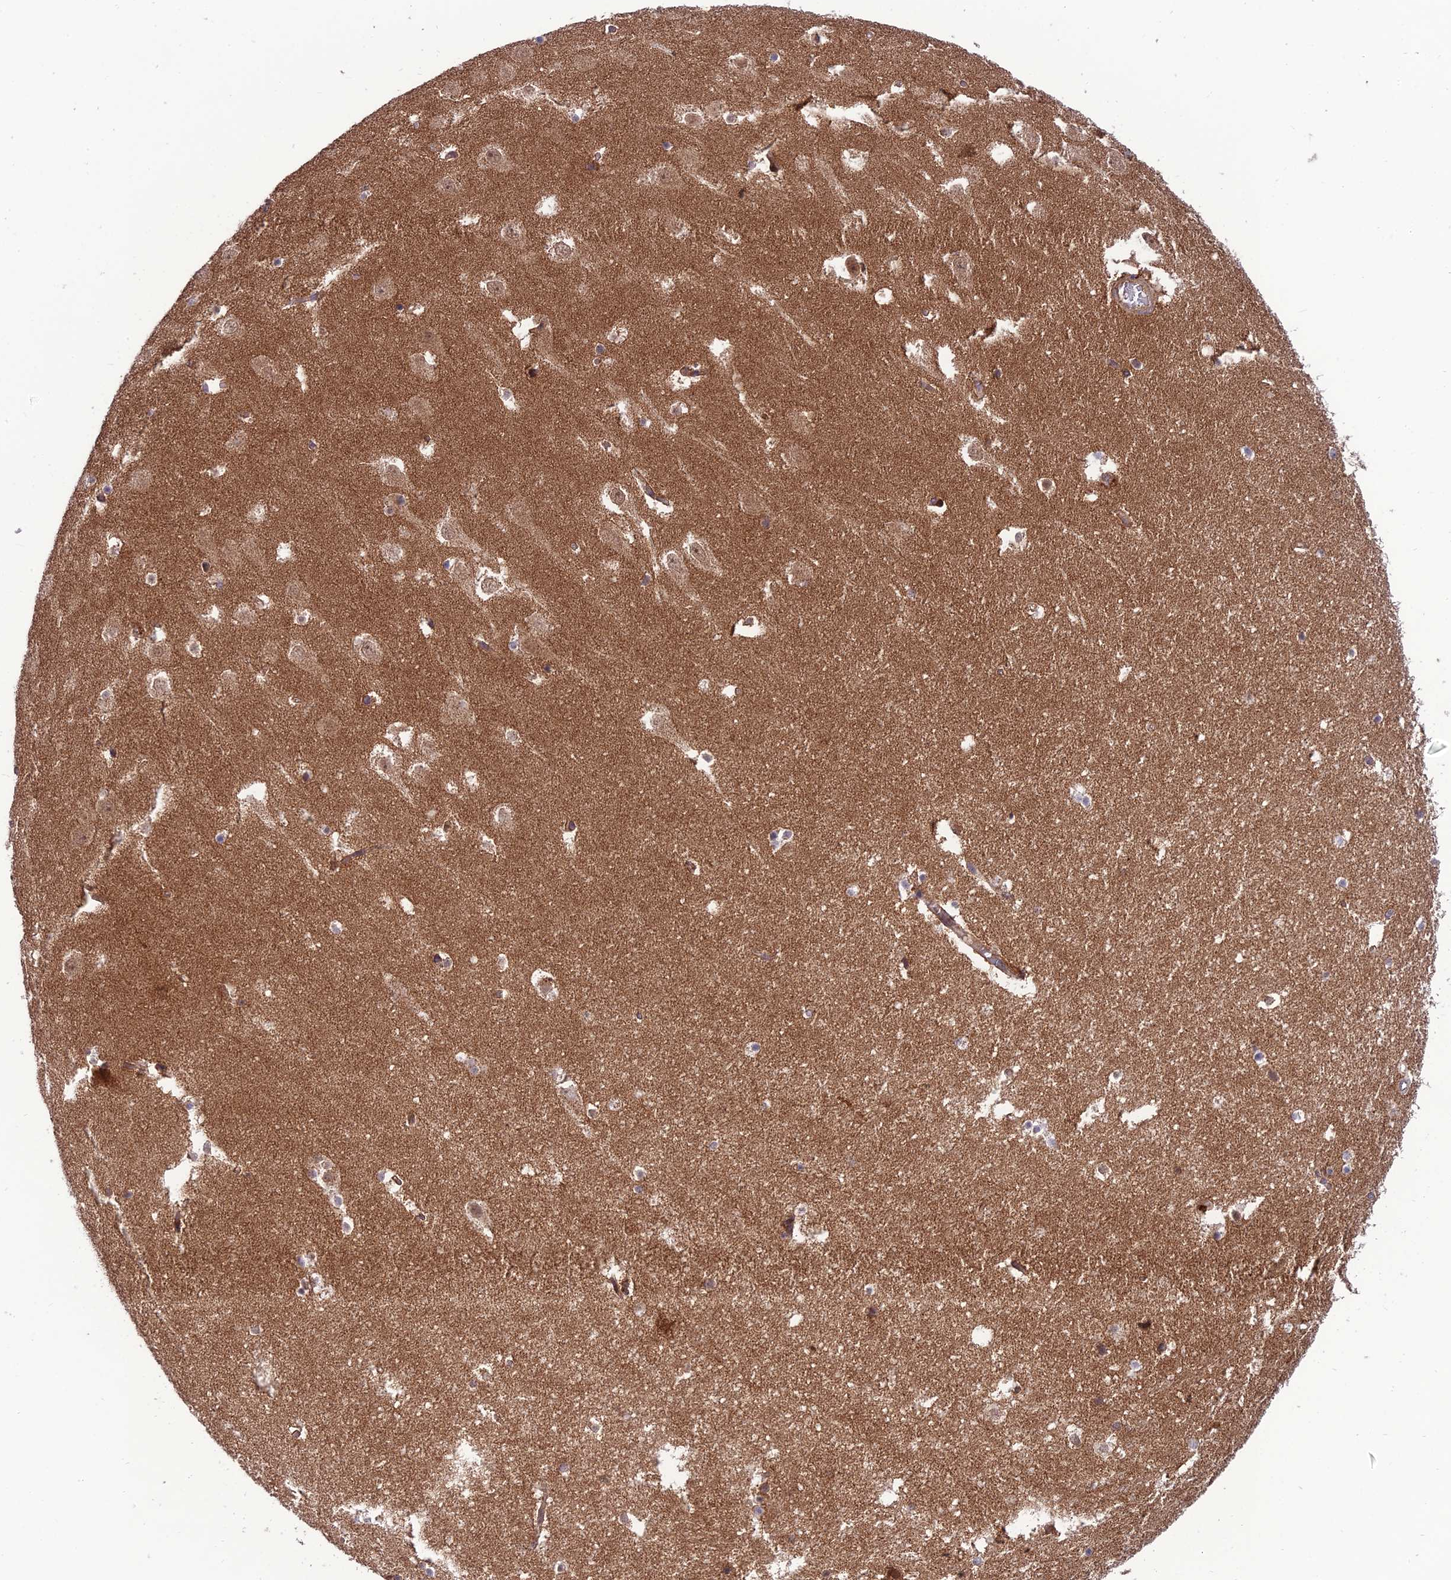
{"staining": {"intensity": "moderate", "quantity": "<25%", "location": "cytoplasmic/membranous"}, "tissue": "hippocampus", "cell_type": "Glial cells", "image_type": "normal", "snomed": [{"axis": "morphology", "description": "Normal tissue, NOS"}, {"axis": "topography", "description": "Hippocampus"}], "caption": "Protein expression analysis of benign hippocampus exhibits moderate cytoplasmic/membranous positivity in approximately <25% of glial cells. Using DAB (3,3'-diaminobenzidine) (brown) and hematoxylin (blue) stains, captured at high magnification using brightfield microscopy.", "gene": "NDUFC1", "patient": {"sex": "female", "age": 52}}